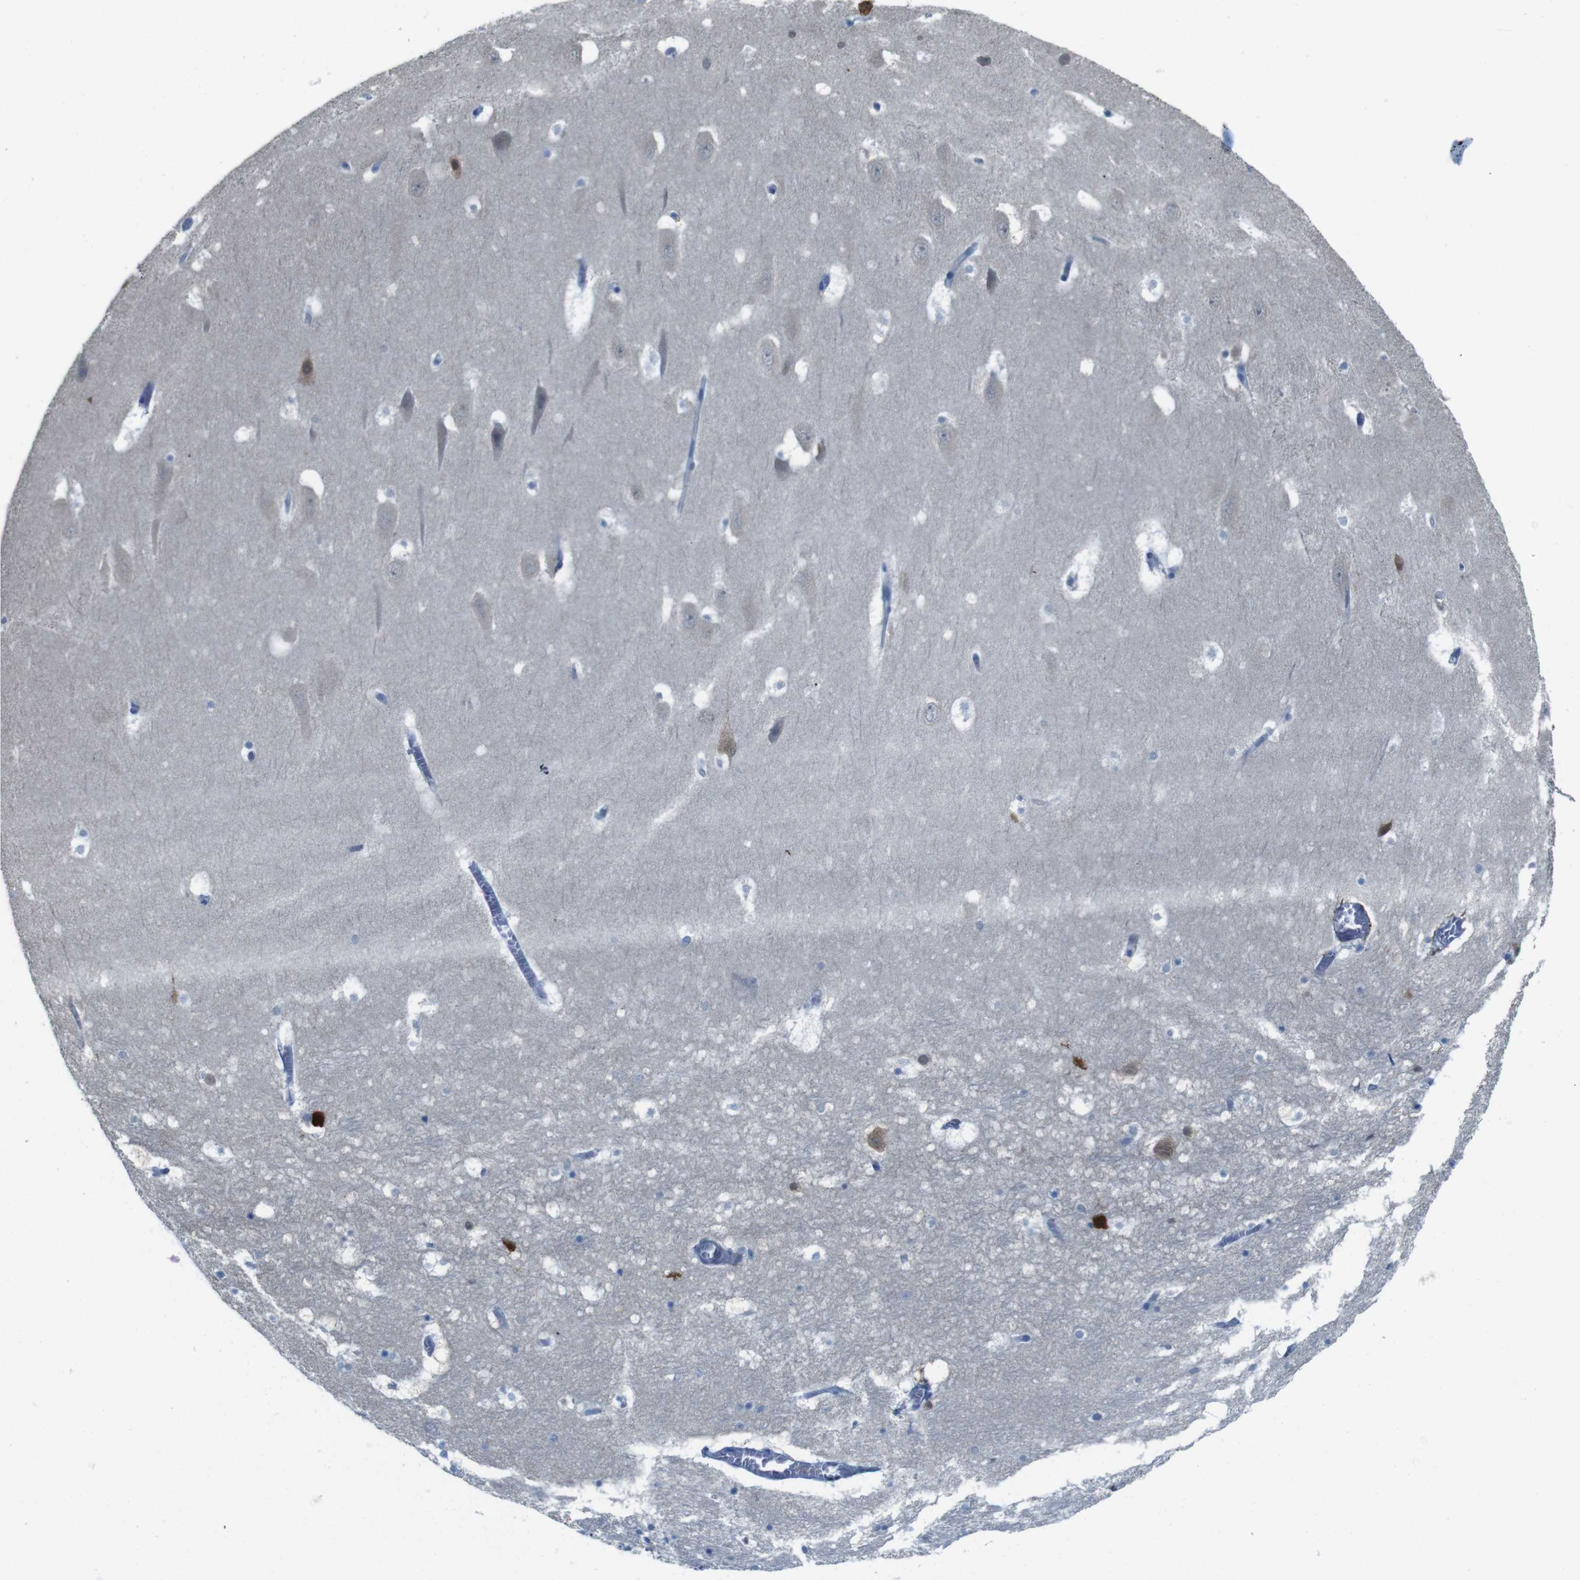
{"staining": {"intensity": "negative", "quantity": "none", "location": "none"}, "tissue": "hippocampus", "cell_type": "Glial cells", "image_type": "normal", "snomed": [{"axis": "morphology", "description": "Normal tissue, NOS"}, {"axis": "topography", "description": "Hippocampus"}], "caption": "Histopathology image shows no significant protein staining in glial cells of unremarkable hippocampus.", "gene": "CDHR2", "patient": {"sex": "male", "age": 45}}